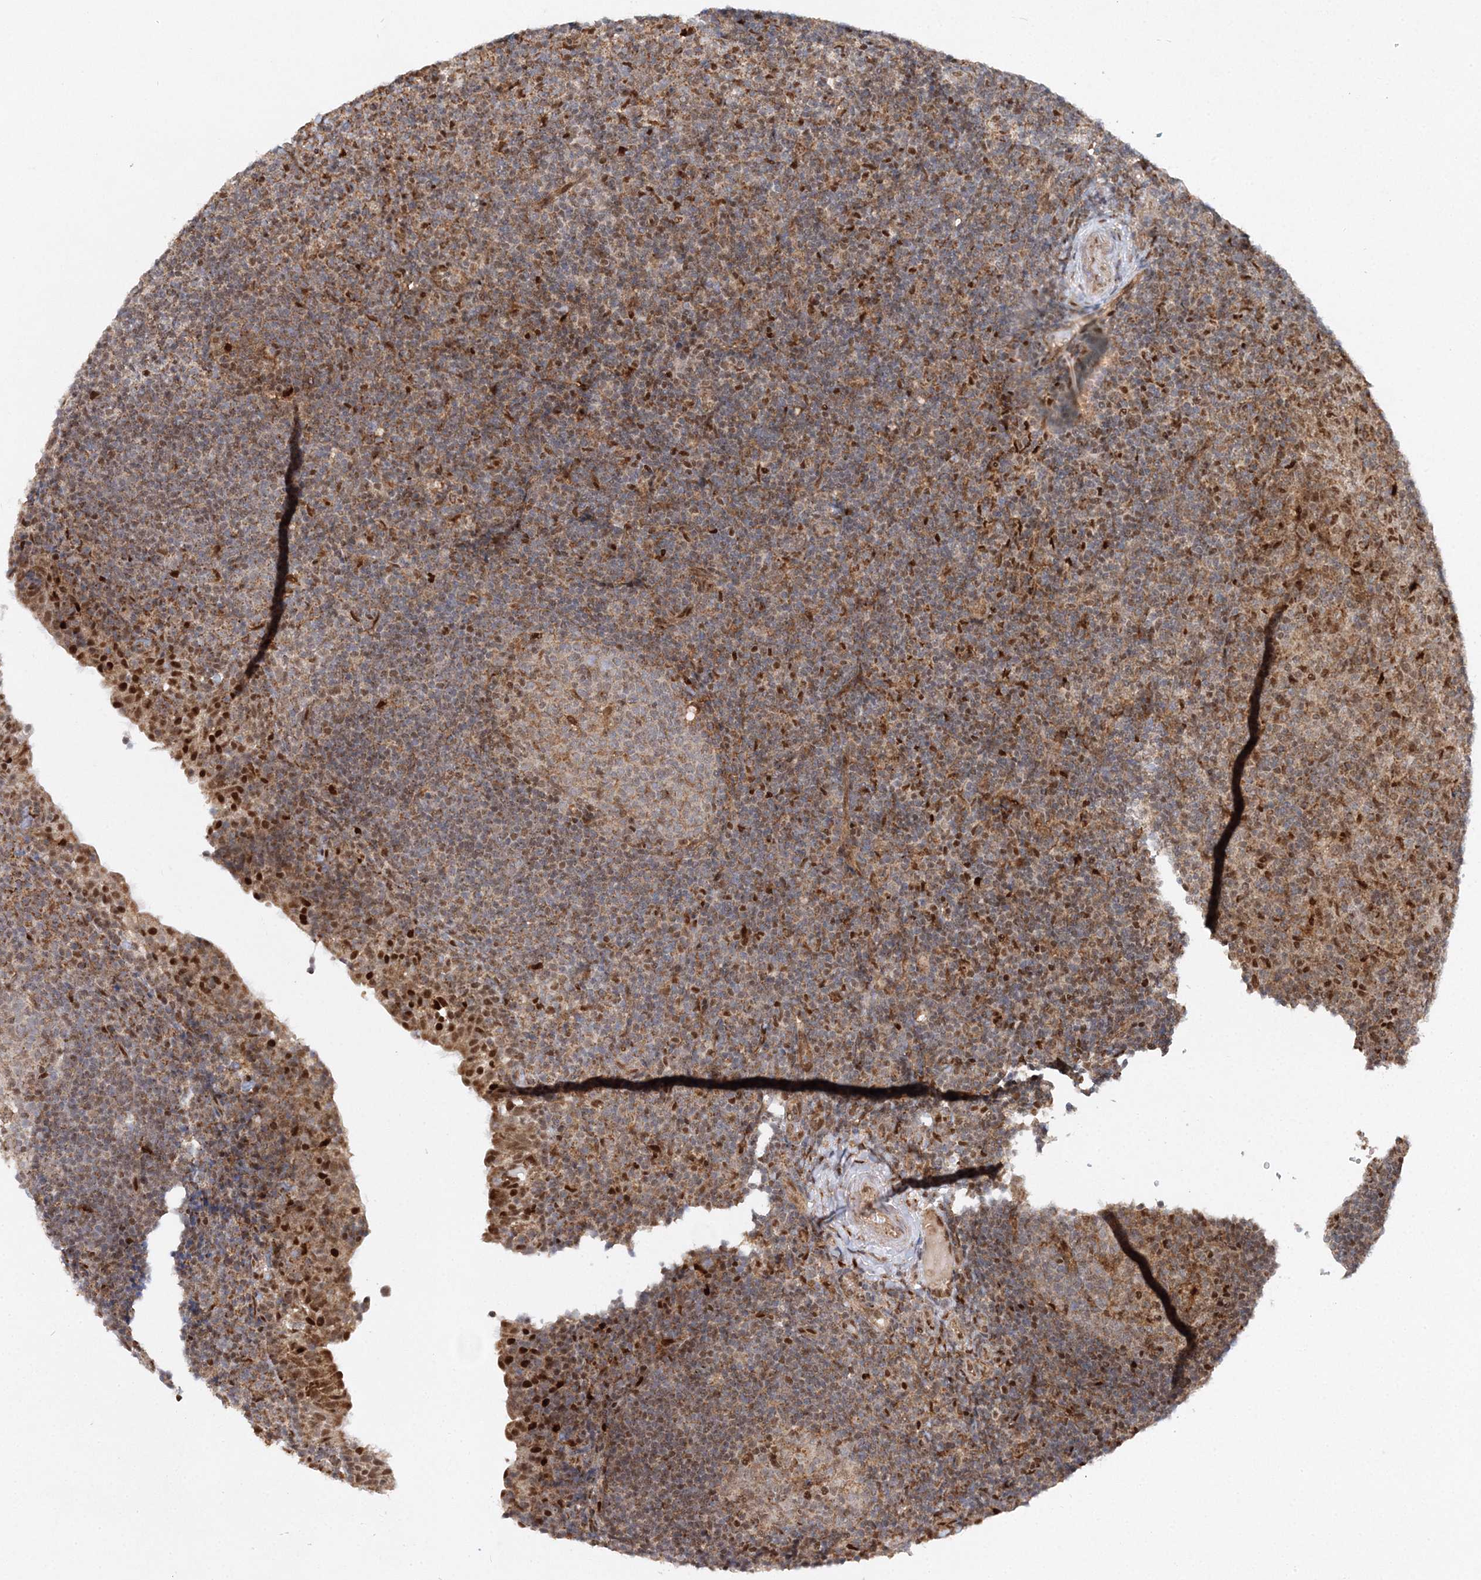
{"staining": {"intensity": "weak", "quantity": "25%-75%", "location": "cytoplasmic/membranous"}, "tissue": "tonsil", "cell_type": "Germinal center cells", "image_type": "normal", "snomed": [{"axis": "morphology", "description": "Normal tissue, NOS"}, {"axis": "topography", "description": "Tonsil"}], "caption": "Germinal center cells show weak cytoplasmic/membranous staining in about 25%-75% of cells in normal tonsil. (IHC, brightfield microscopy, high magnification).", "gene": "RAB11FIP2", "patient": {"sex": "female", "age": 40}}